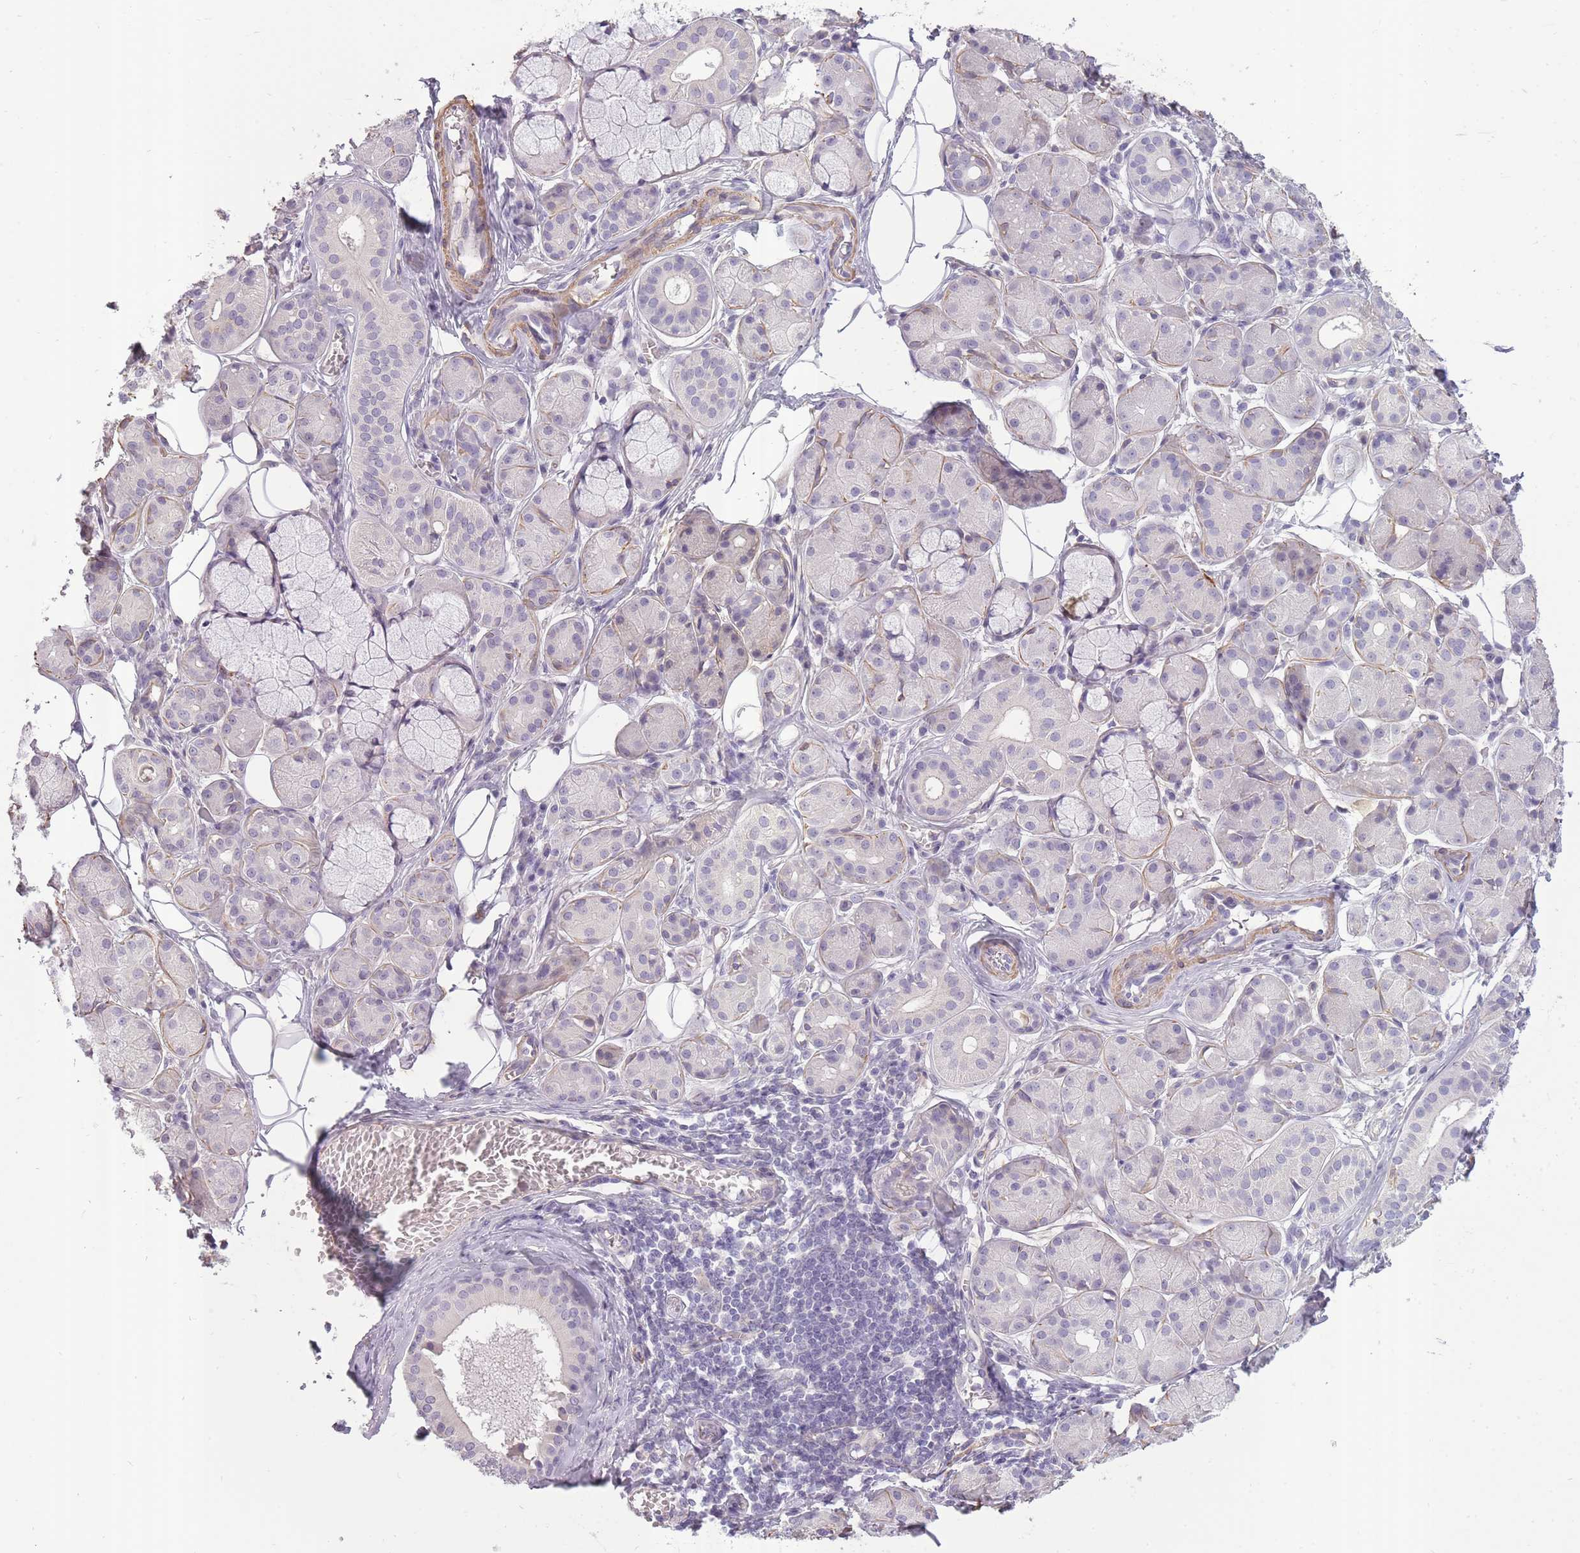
{"staining": {"intensity": "moderate", "quantity": "<25%", "location": "cytoplasmic/membranous"}, "tissue": "salivary gland", "cell_type": "Glandular cells", "image_type": "normal", "snomed": [{"axis": "morphology", "description": "Squamous cell carcinoma, NOS"}, {"axis": "topography", "description": "Skin"}, {"axis": "topography", "description": "Head-Neck"}], "caption": "Immunohistochemical staining of benign salivary gland reveals low levels of moderate cytoplasmic/membranous staining in approximately <25% of glandular cells. The protein is shown in brown color, while the nuclei are stained blue.", "gene": "SLC8A2", "patient": {"sex": "male", "age": 80}}